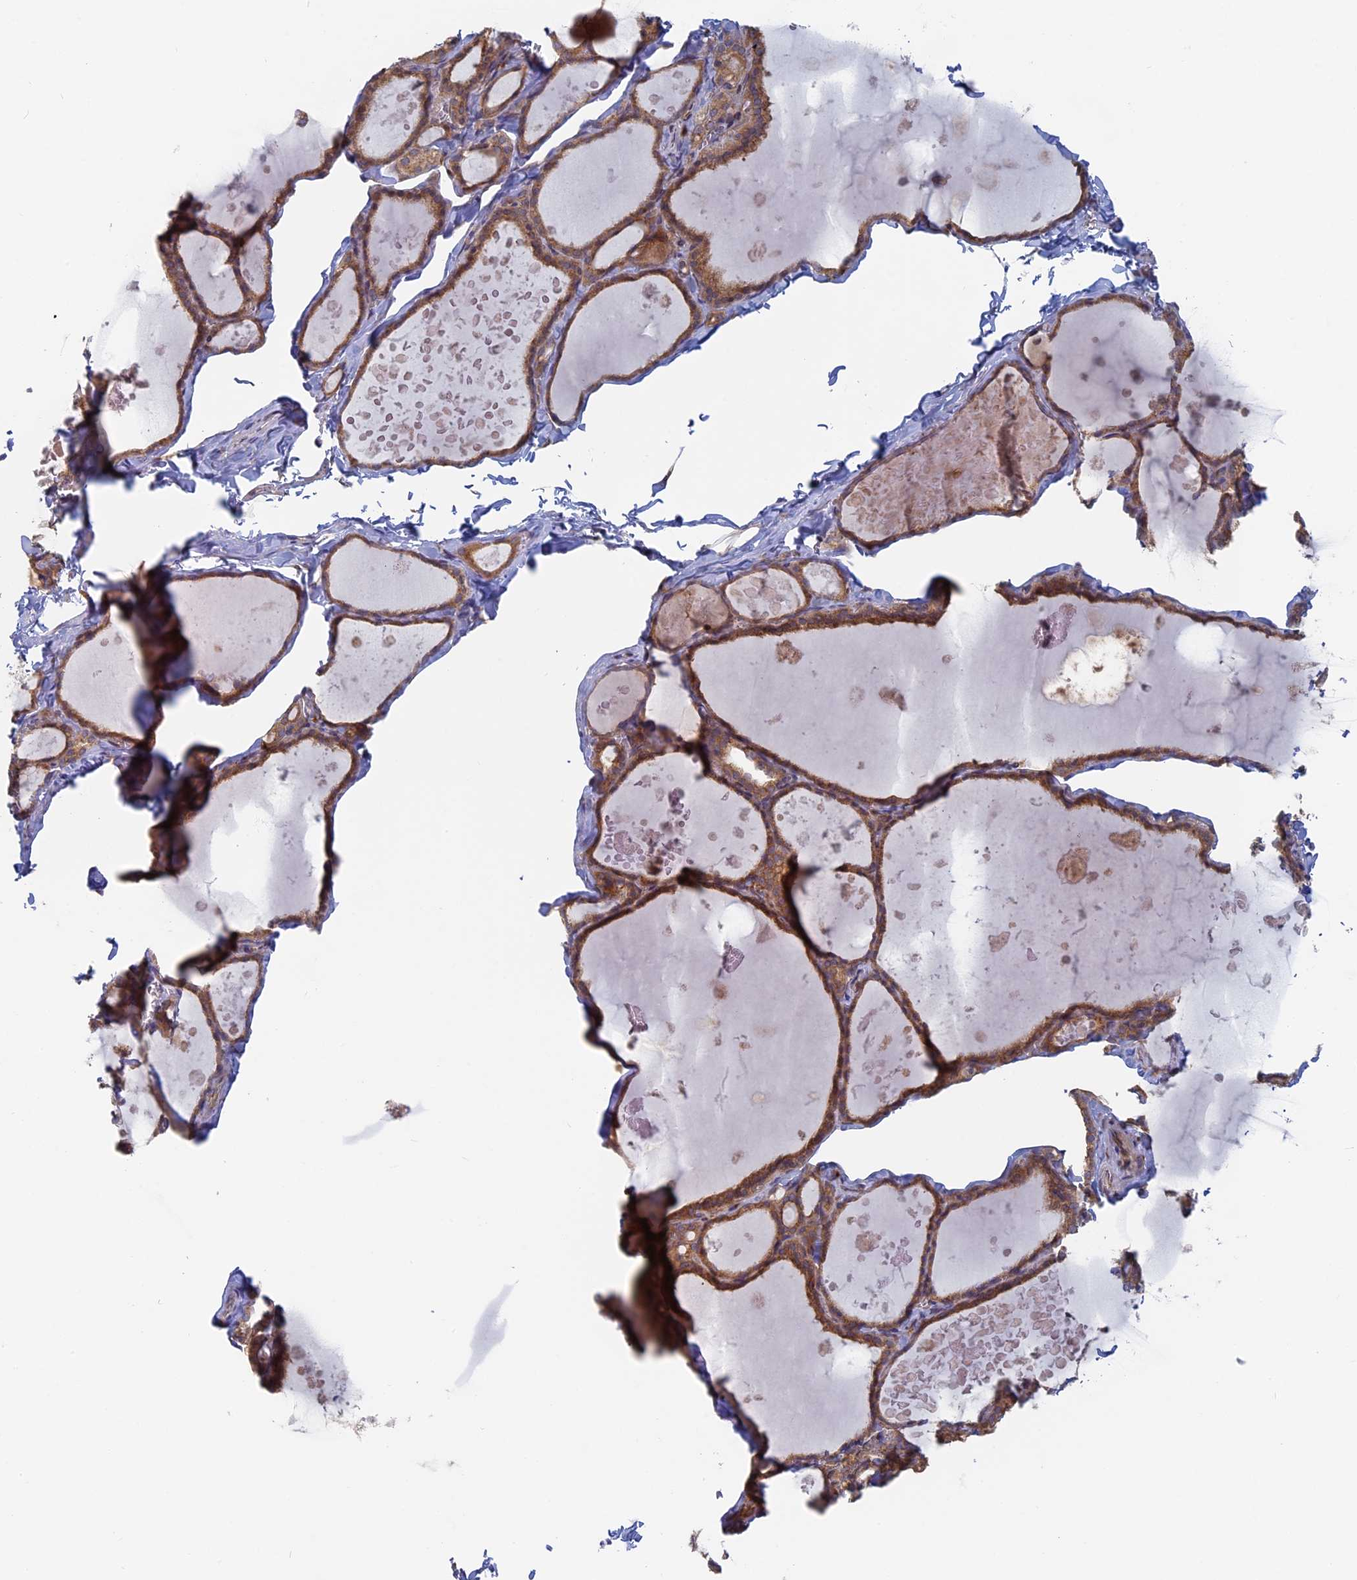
{"staining": {"intensity": "moderate", "quantity": ">75%", "location": "cytoplasmic/membranous"}, "tissue": "thyroid gland", "cell_type": "Glandular cells", "image_type": "normal", "snomed": [{"axis": "morphology", "description": "Normal tissue, NOS"}, {"axis": "topography", "description": "Thyroid gland"}], "caption": "Immunohistochemistry histopathology image of benign human thyroid gland stained for a protein (brown), which demonstrates medium levels of moderate cytoplasmic/membranous expression in approximately >75% of glandular cells.", "gene": "TBC1D30", "patient": {"sex": "male", "age": 56}}